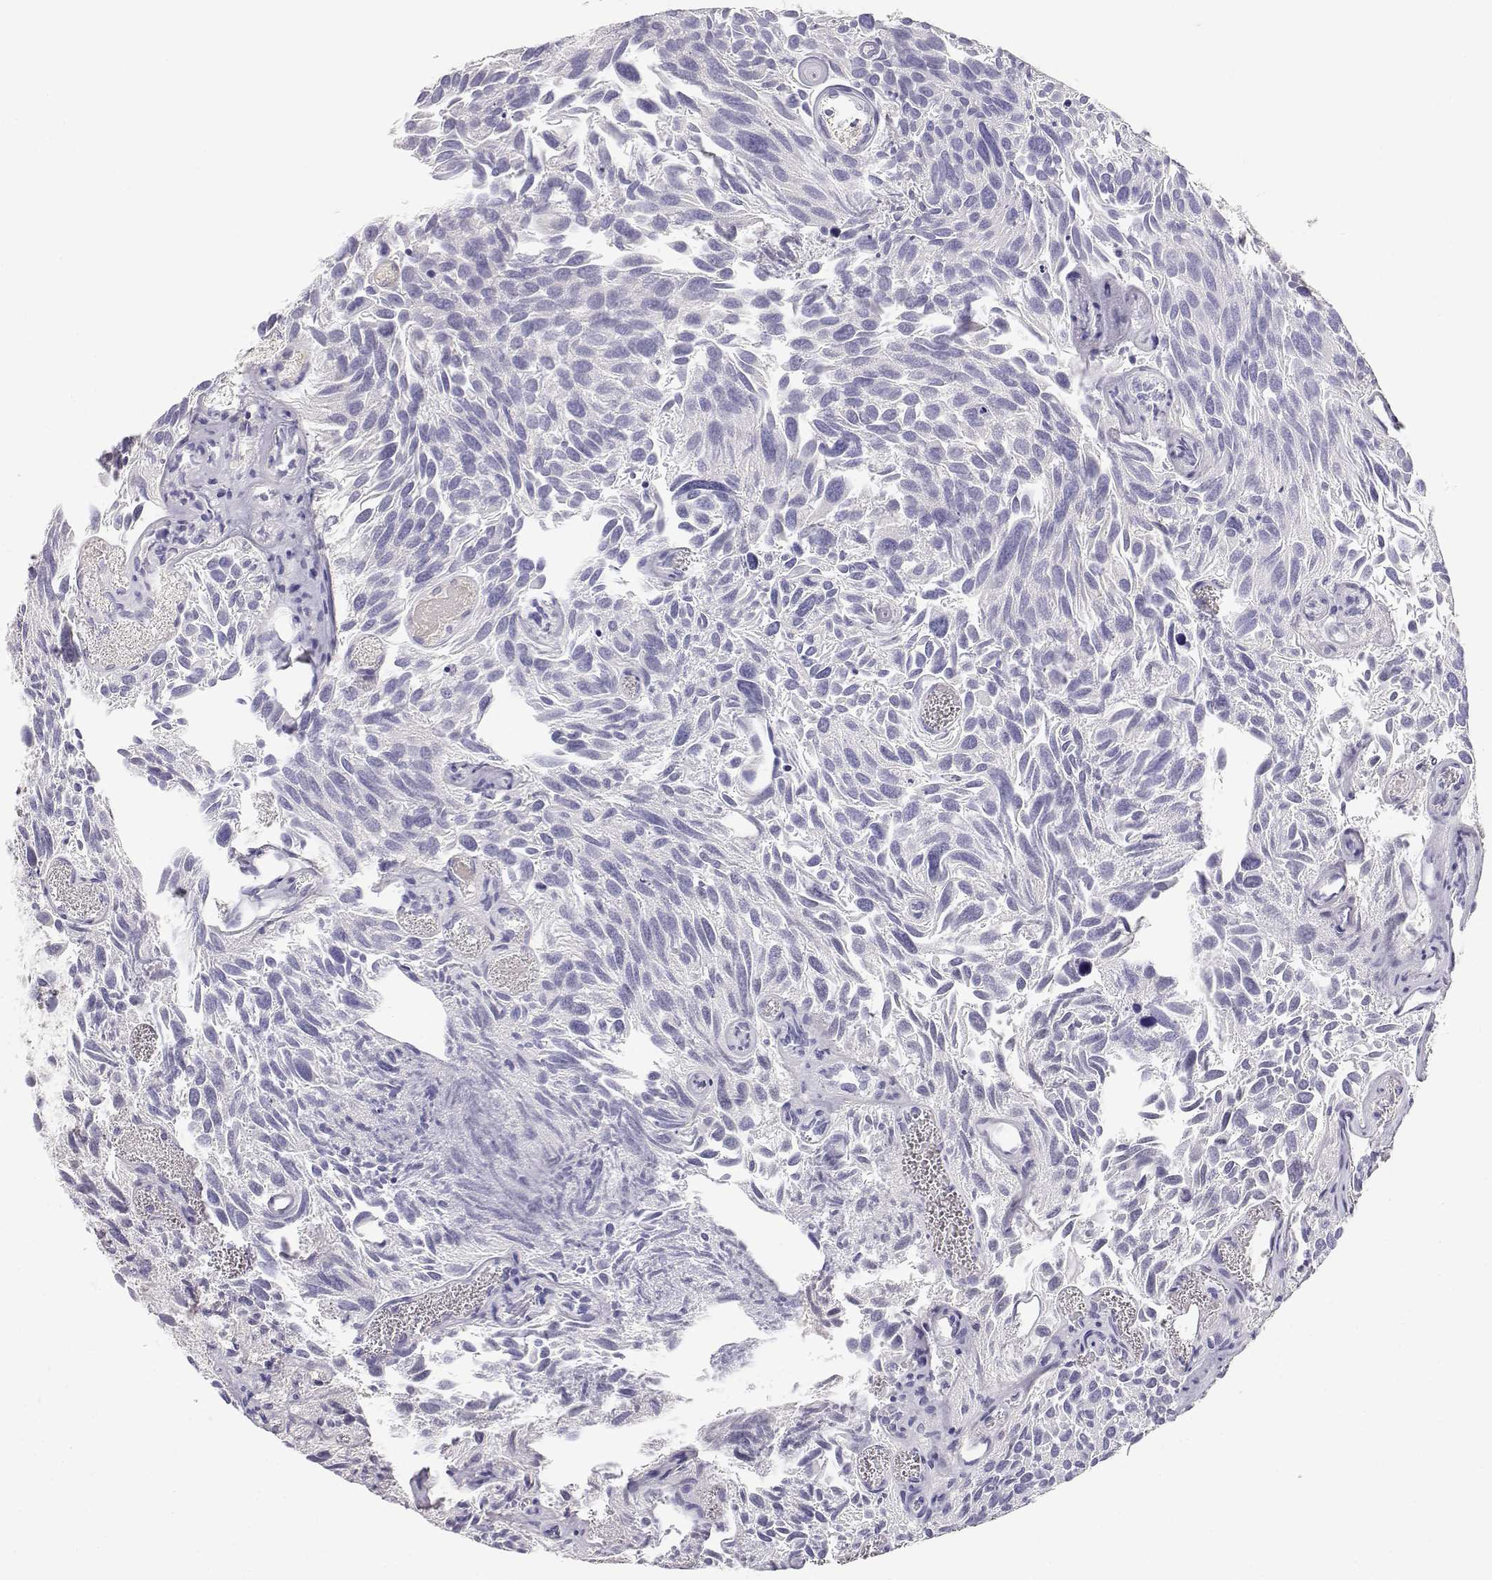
{"staining": {"intensity": "negative", "quantity": "none", "location": "none"}, "tissue": "urothelial cancer", "cell_type": "Tumor cells", "image_type": "cancer", "snomed": [{"axis": "morphology", "description": "Urothelial carcinoma, Low grade"}, {"axis": "topography", "description": "Urinary bladder"}], "caption": "Immunohistochemistry (IHC) of urothelial cancer shows no staining in tumor cells. (Immunohistochemistry (IHC), brightfield microscopy, high magnification).", "gene": "GPR174", "patient": {"sex": "female", "age": 69}}